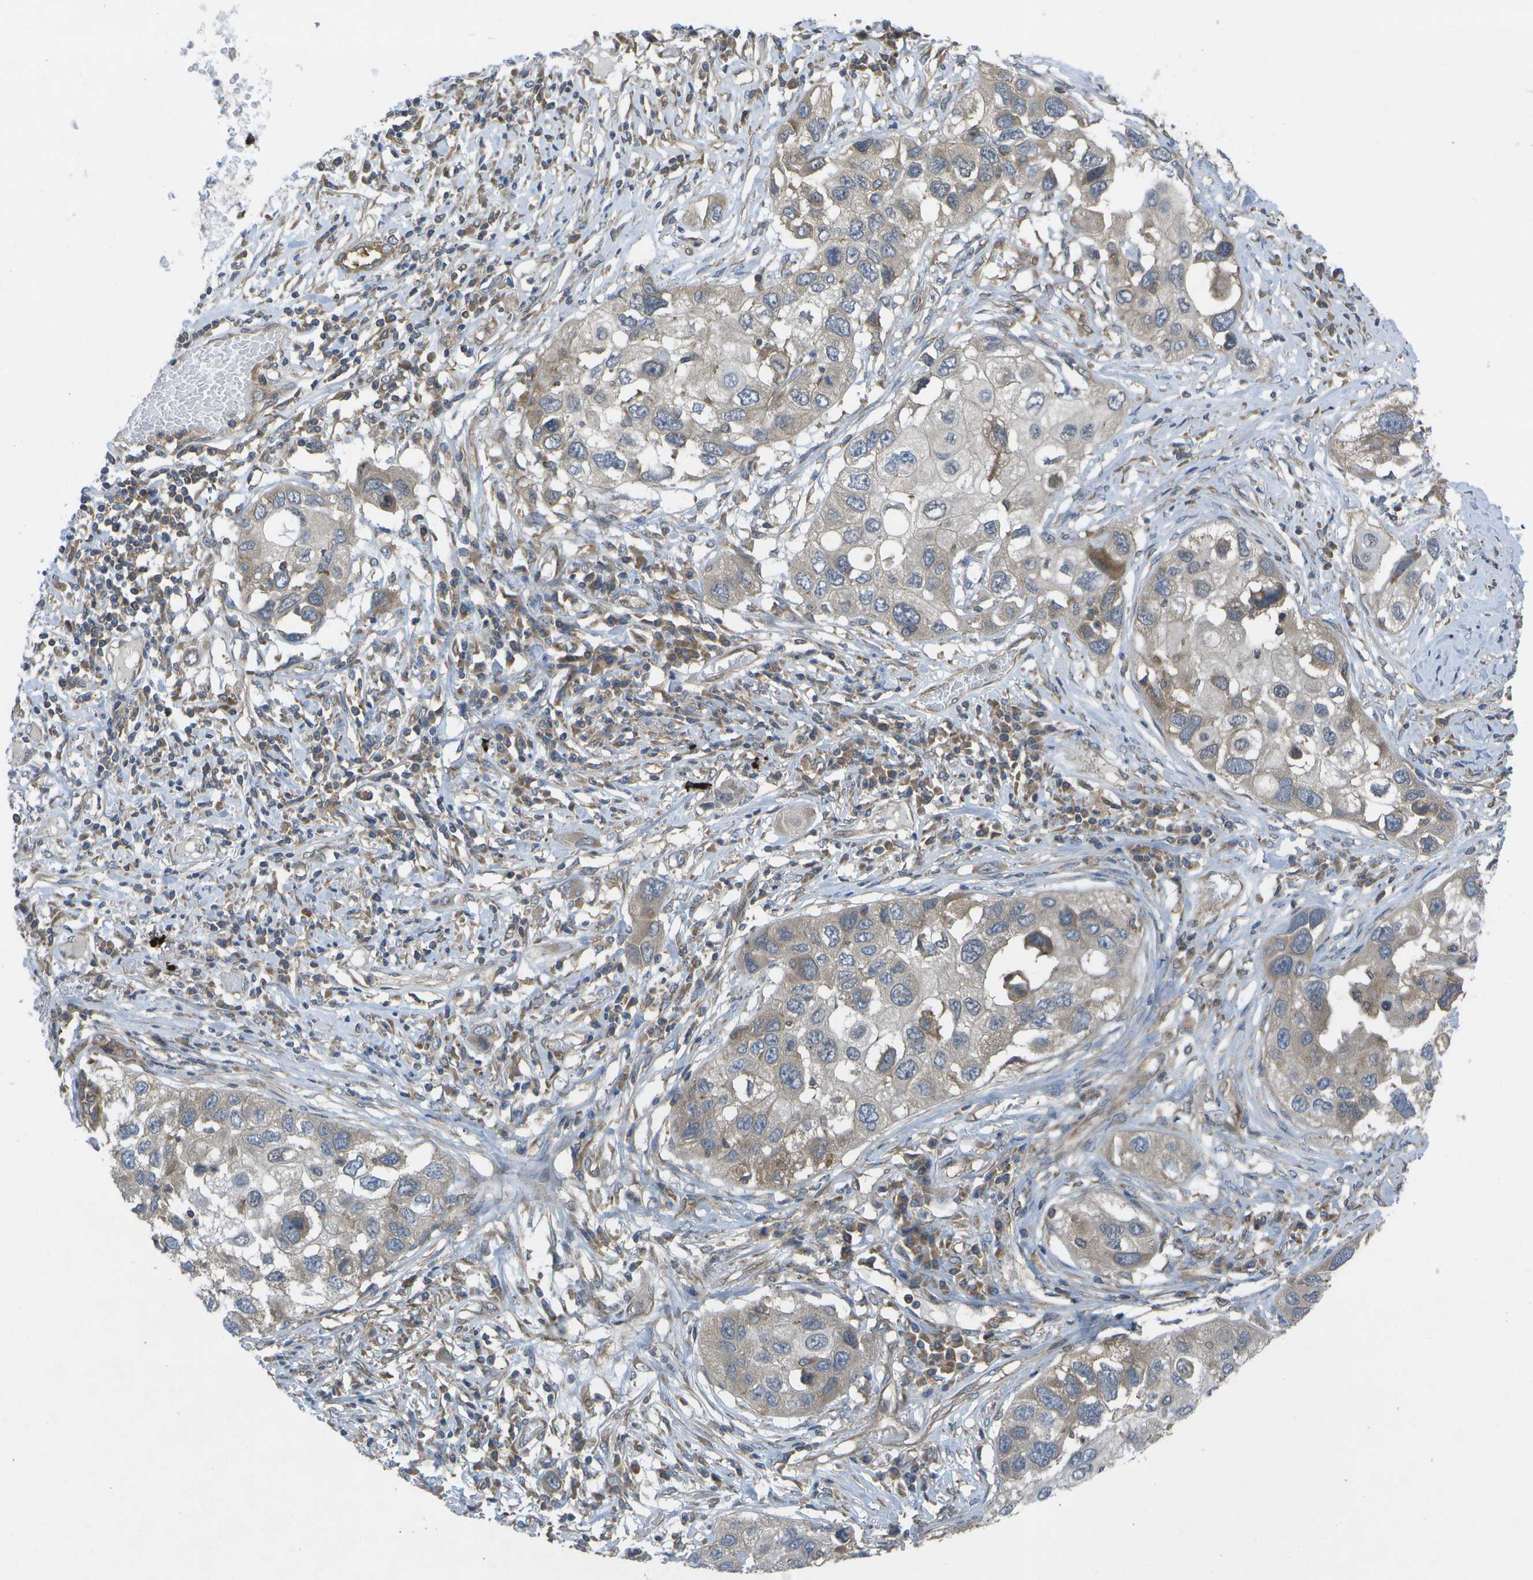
{"staining": {"intensity": "moderate", "quantity": "<25%", "location": "cytoplasmic/membranous"}, "tissue": "lung cancer", "cell_type": "Tumor cells", "image_type": "cancer", "snomed": [{"axis": "morphology", "description": "Squamous cell carcinoma, NOS"}, {"axis": "topography", "description": "Lung"}], "caption": "There is low levels of moderate cytoplasmic/membranous expression in tumor cells of lung squamous cell carcinoma, as demonstrated by immunohistochemical staining (brown color).", "gene": "DPM3", "patient": {"sex": "male", "age": 71}}